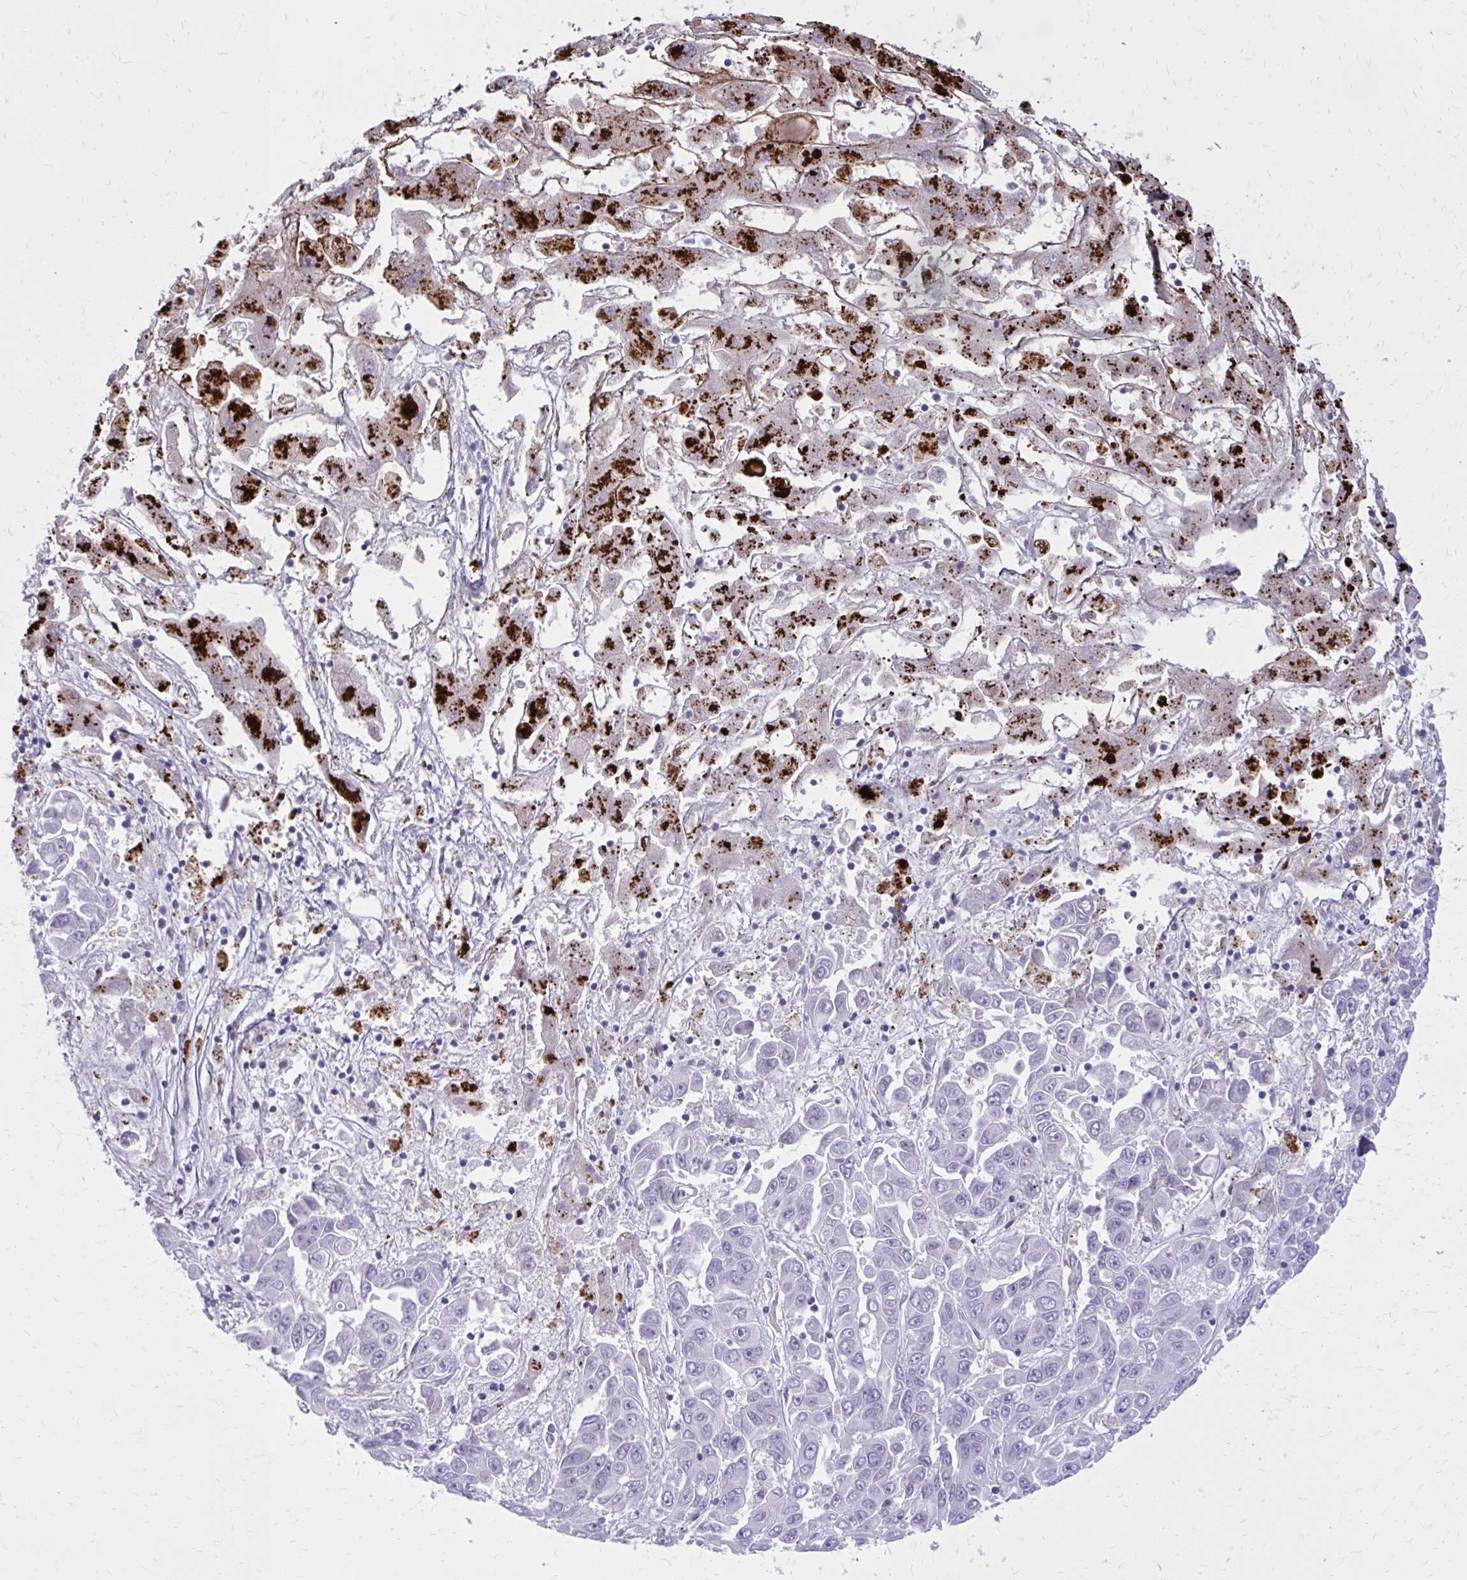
{"staining": {"intensity": "negative", "quantity": "none", "location": "none"}, "tissue": "liver cancer", "cell_type": "Tumor cells", "image_type": "cancer", "snomed": [{"axis": "morphology", "description": "Cholangiocarcinoma"}, {"axis": "topography", "description": "Liver"}], "caption": "The IHC image has no significant positivity in tumor cells of cholangiocarcinoma (liver) tissue.", "gene": "BEND5", "patient": {"sex": "female", "age": 52}}